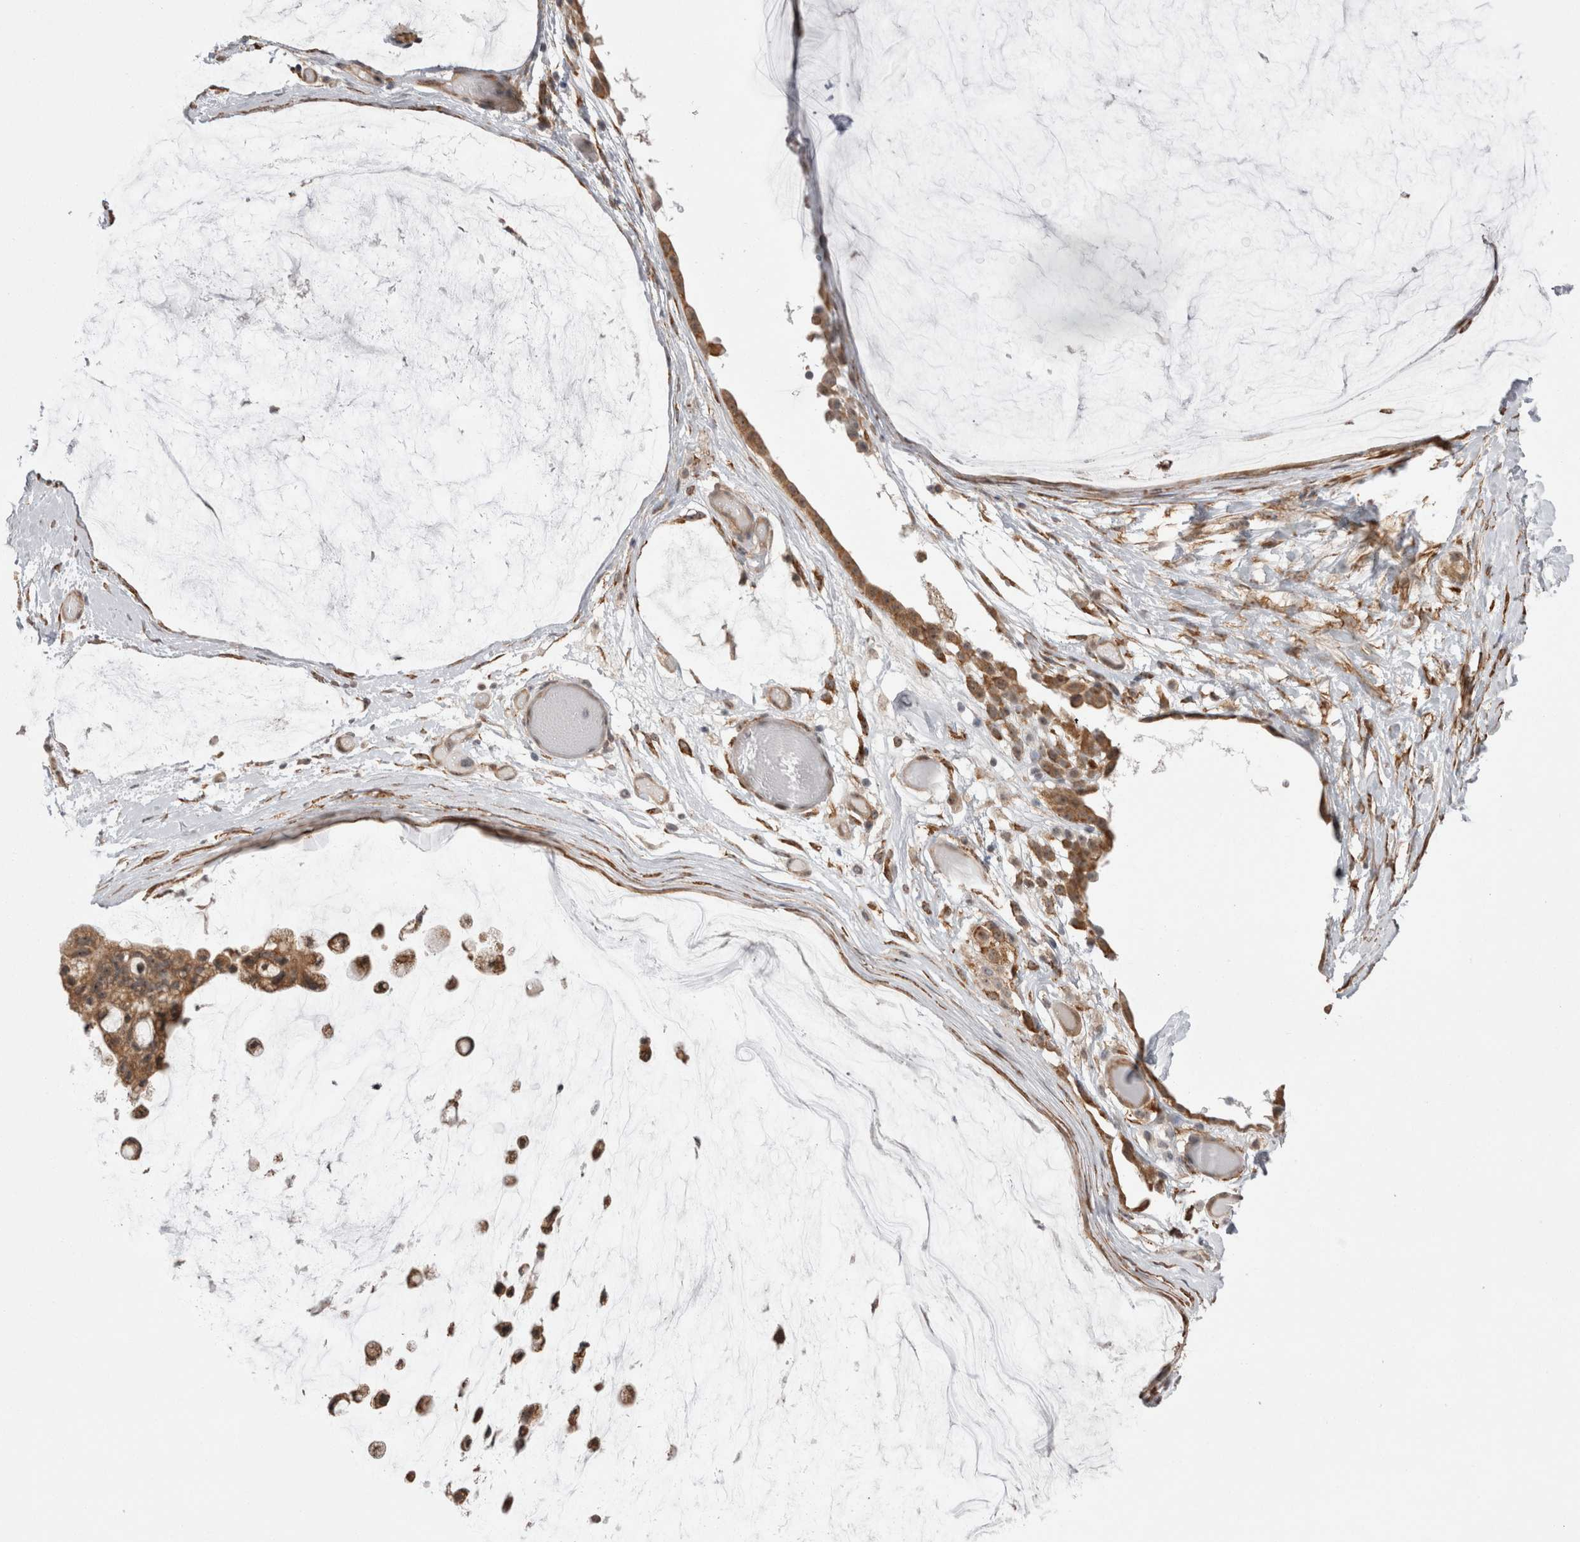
{"staining": {"intensity": "moderate", "quantity": ">75%", "location": "cytoplasmic/membranous"}, "tissue": "ovarian cancer", "cell_type": "Tumor cells", "image_type": "cancer", "snomed": [{"axis": "morphology", "description": "Cystadenocarcinoma, mucinous, NOS"}, {"axis": "topography", "description": "Ovary"}], "caption": "Brown immunohistochemical staining in human mucinous cystadenocarcinoma (ovarian) exhibits moderate cytoplasmic/membranous positivity in about >75% of tumor cells.", "gene": "EXOSC4", "patient": {"sex": "female", "age": 39}}